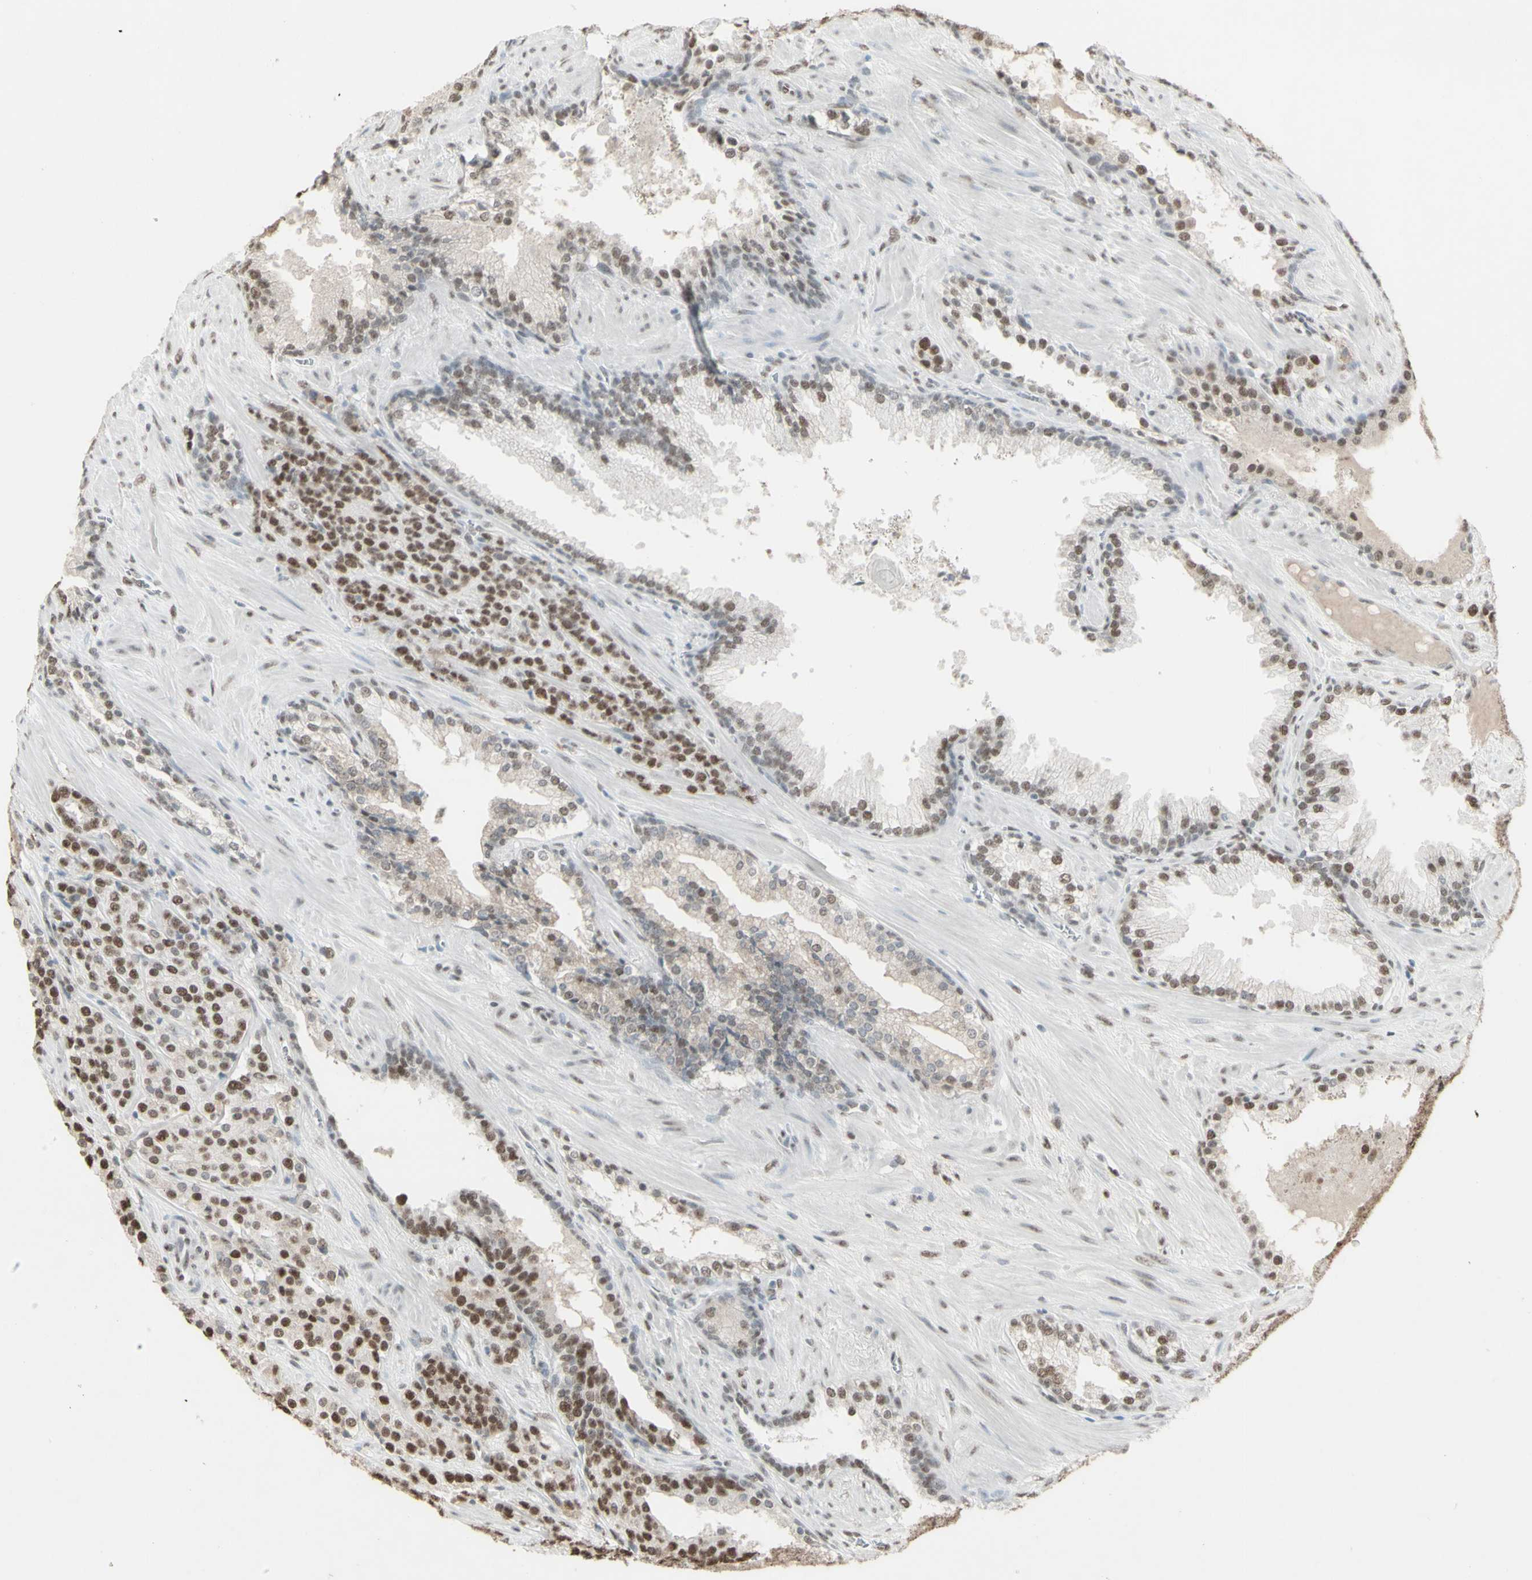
{"staining": {"intensity": "strong", "quantity": ">75%", "location": "nuclear"}, "tissue": "prostate cancer", "cell_type": "Tumor cells", "image_type": "cancer", "snomed": [{"axis": "morphology", "description": "Adenocarcinoma, High grade"}, {"axis": "topography", "description": "Prostate"}], "caption": "There is high levels of strong nuclear positivity in tumor cells of prostate cancer (adenocarcinoma (high-grade)), as demonstrated by immunohistochemical staining (brown color).", "gene": "TRIM28", "patient": {"sex": "male", "age": 71}}